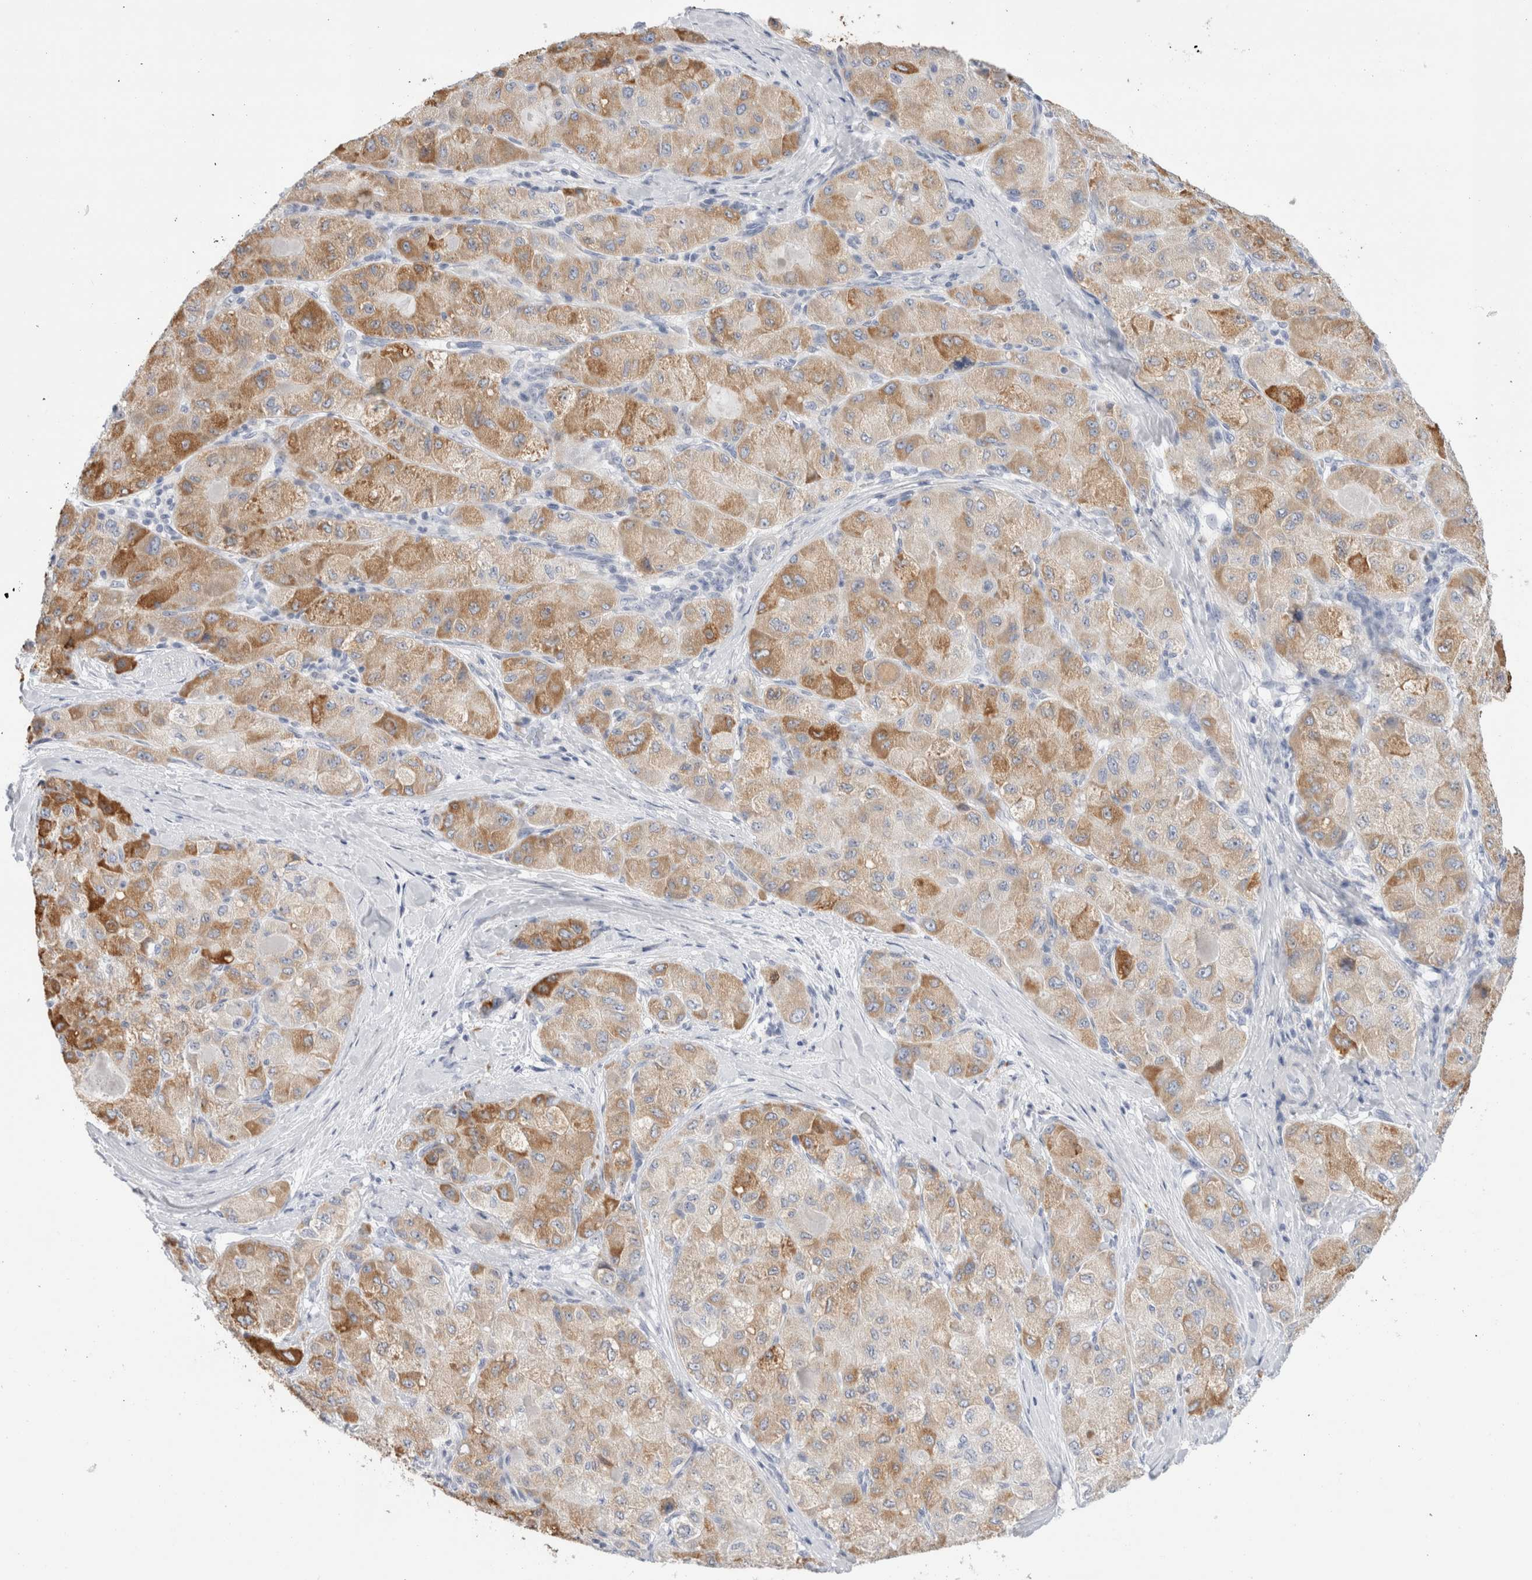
{"staining": {"intensity": "moderate", "quantity": "25%-75%", "location": "cytoplasmic/membranous"}, "tissue": "liver cancer", "cell_type": "Tumor cells", "image_type": "cancer", "snomed": [{"axis": "morphology", "description": "Carcinoma, Hepatocellular, NOS"}, {"axis": "topography", "description": "Liver"}], "caption": "Protein staining exhibits moderate cytoplasmic/membranous staining in about 25%-75% of tumor cells in liver cancer.", "gene": "MUC15", "patient": {"sex": "male", "age": 80}}